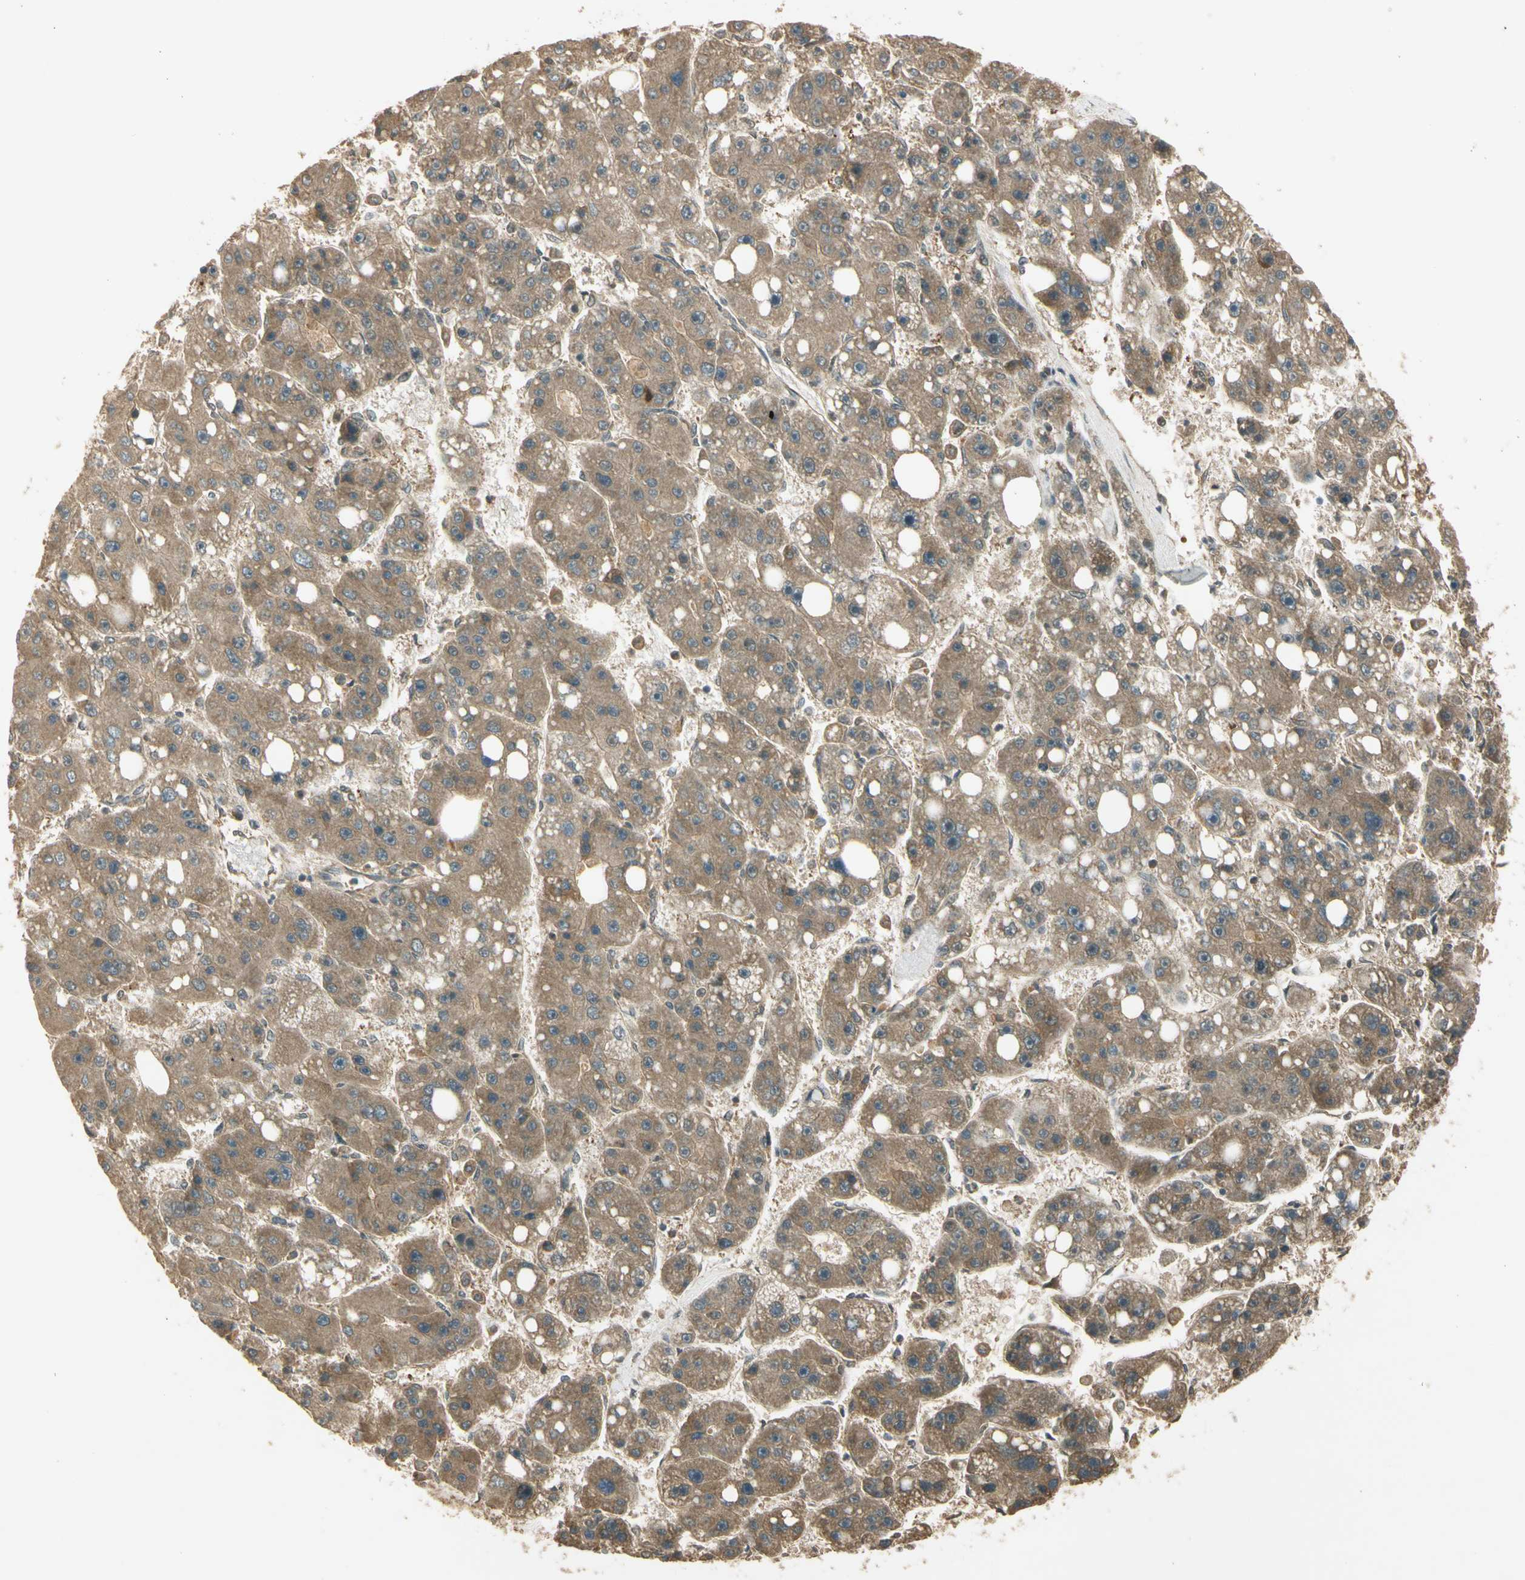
{"staining": {"intensity": "moderate", "quantity": ">75%", "location": "cytoplasmic/membranous"}, "tissue": "liver cancer", "cell_type": "Tumor cells", "image_type": "cancer", "snomed": [{"axis": "morphology", "description": "Carcinoma, Hepatocellular, NOS"}, {"axis": "topography", "description": "Liver"}], "caption": "Immunohistochemical staining of human liver cancer reveals medium levels of moderate cytoplasmic/membranous protein expression in about >75% of tumor cells.", "gene": "GMEB2", "patient": {"sex": "female", "age": 61}}